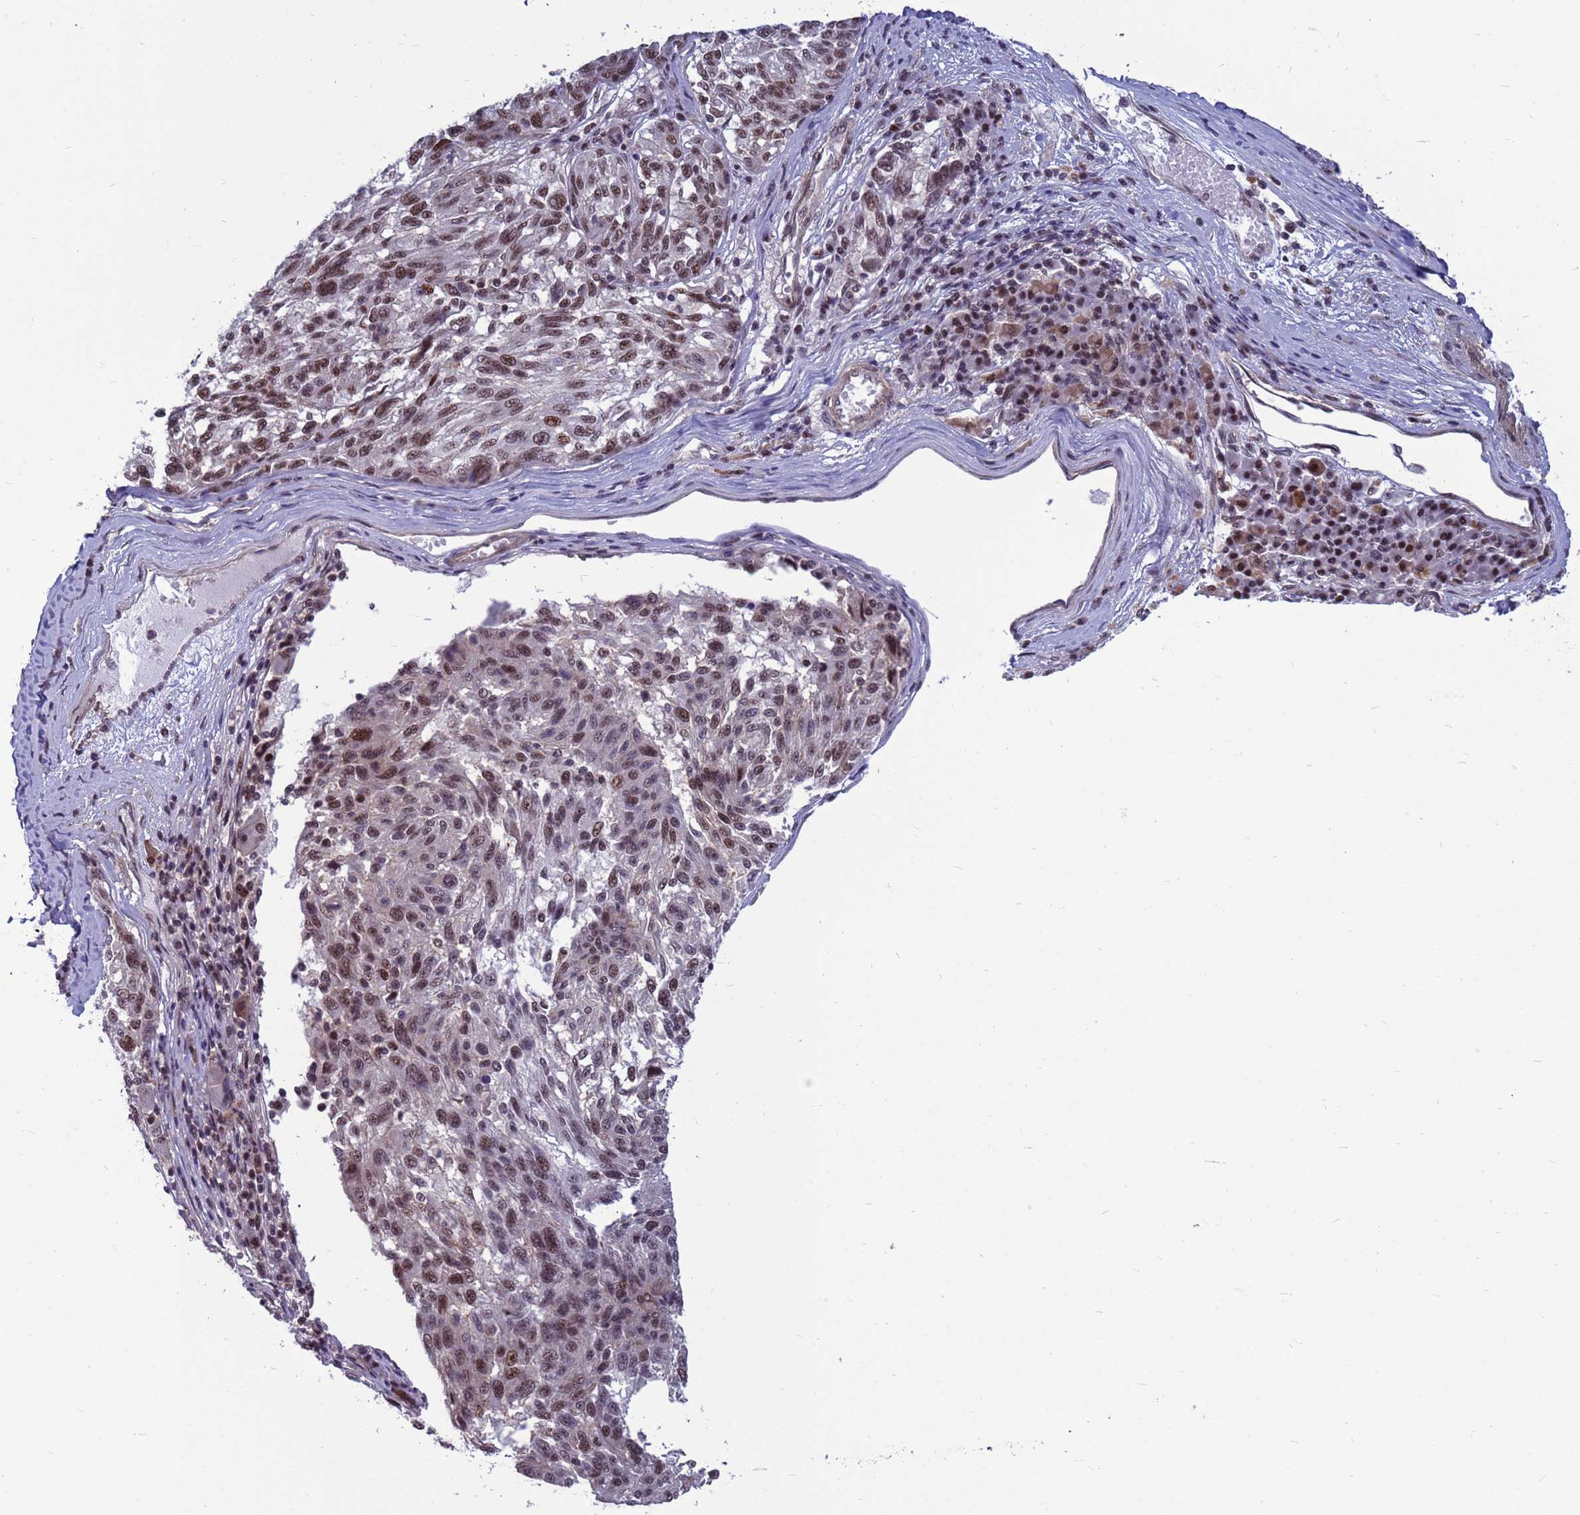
{"staining": {"intensity": "moderate", "quantity": "<25%", "location": "nuclear"}, "tissue": "melanoma", "cell_type": "Tumor cells", "image_type": "cancer", "snomed": [{"axis": "morphology", "description": "Malignant melanoma, NOS"}, {"axis": "topography", "description": "Skin"}], "caption": "DAB (3,3'-diaminobenzidine) immunohistochemical staining of human malignant melanoma reveals moderate nuclear protein positivity in approximately <25% of tumor cells. (brown staining indicates protein expression, while blue staining denotes nuclei).", "gene": "NSL1", "patient": {"sex": "male", "age": 53}}